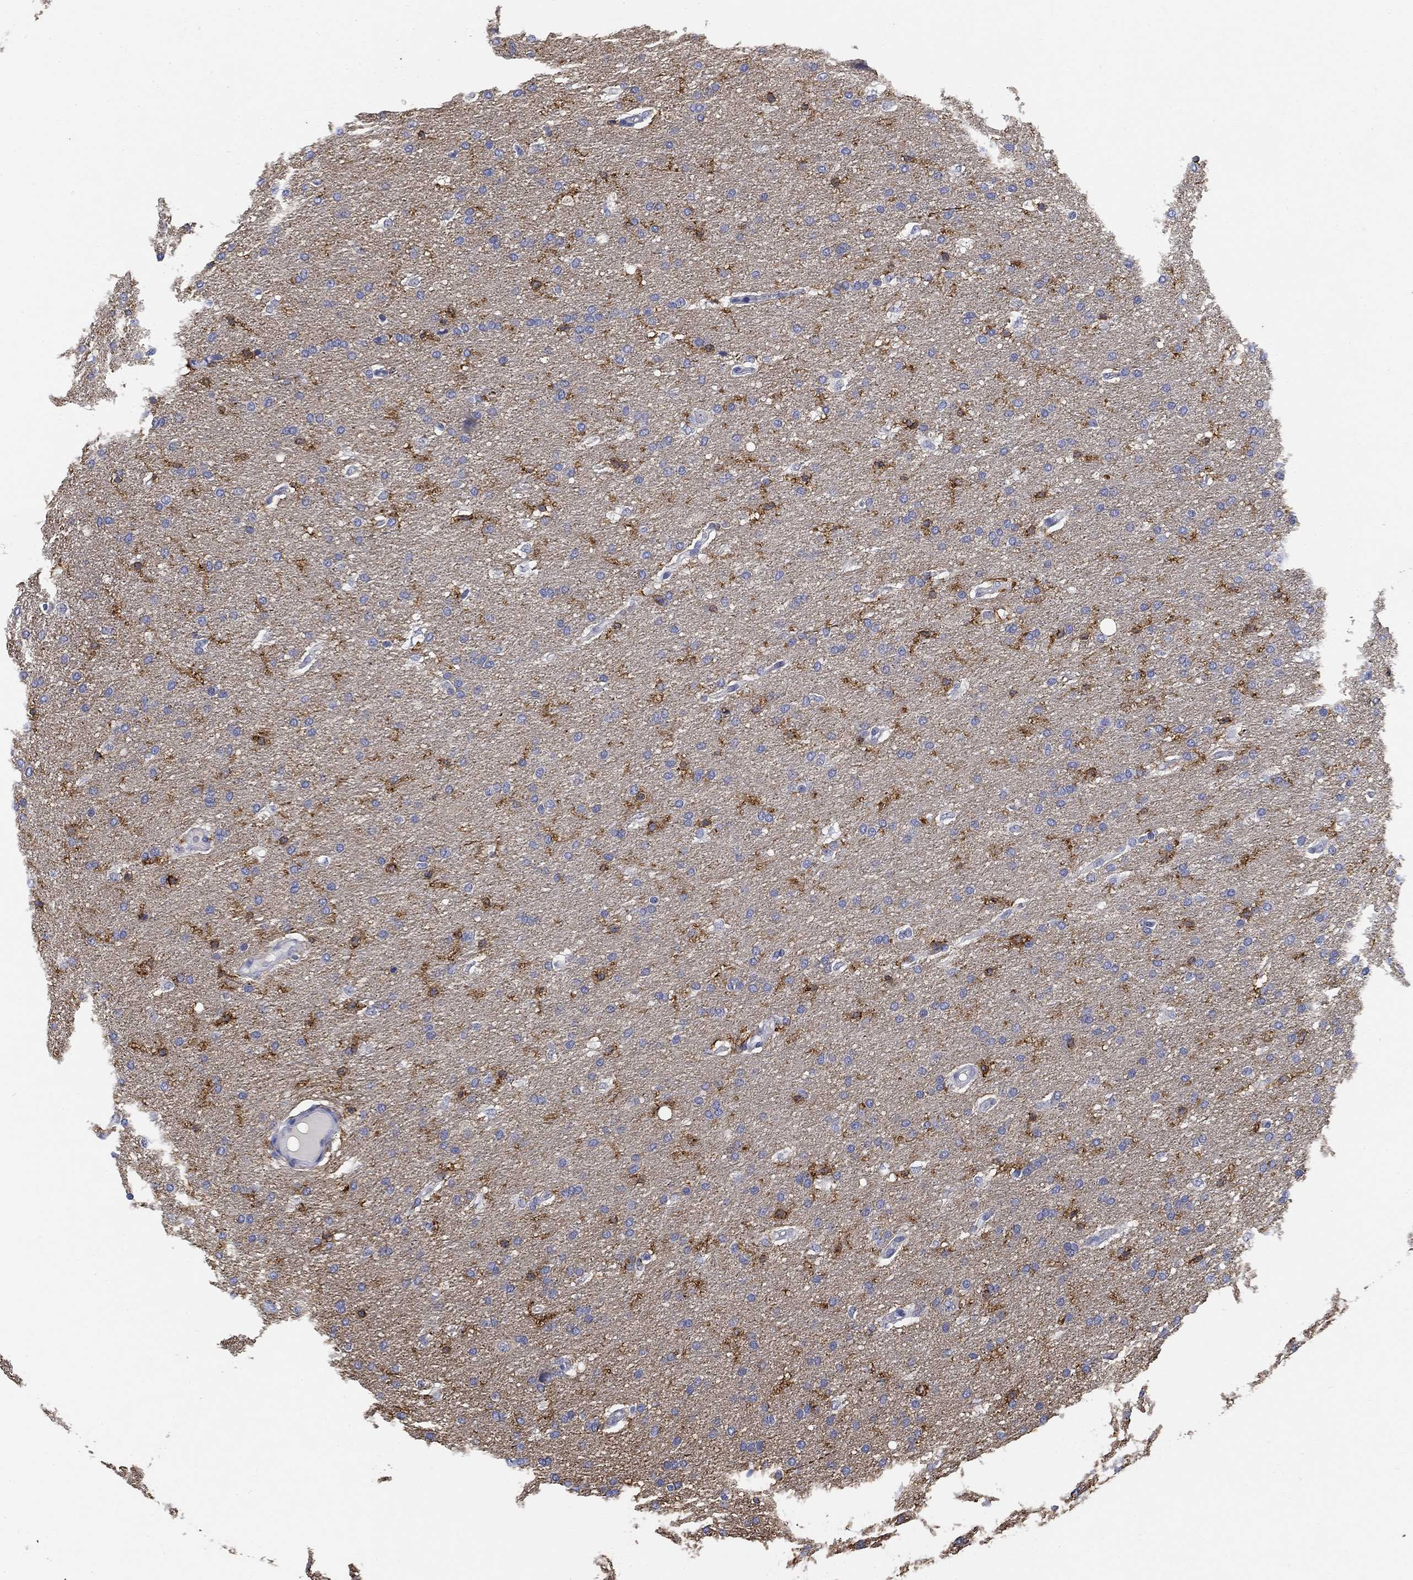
{"staining": {"intensity": "moderate", "quantity": "25%-75%", "location": "cytoplasmic/membranous"}, "tissue": "glioma", "cell_type": "Tumor cells", "image_type": "cancer", "snomed": [{"axis": "morphology", "description": "Glioma, malignant, Low grade"}, {"axis": "topography", "description": "Brain"}], "caption": "A medium amount of moderate cytoplasmic/membranous staining is present in about 25%-75% of tumor cells in low-grade glioma (malignant) tissue. The staining was performed using DAB (3,3'-diaminobenzidine), with brown indicating positive protein expression. Nuclei are stained blue with hematoxylin.", "gene": "SLC2A5", "patient": {"sex": "female", "age": 37}}